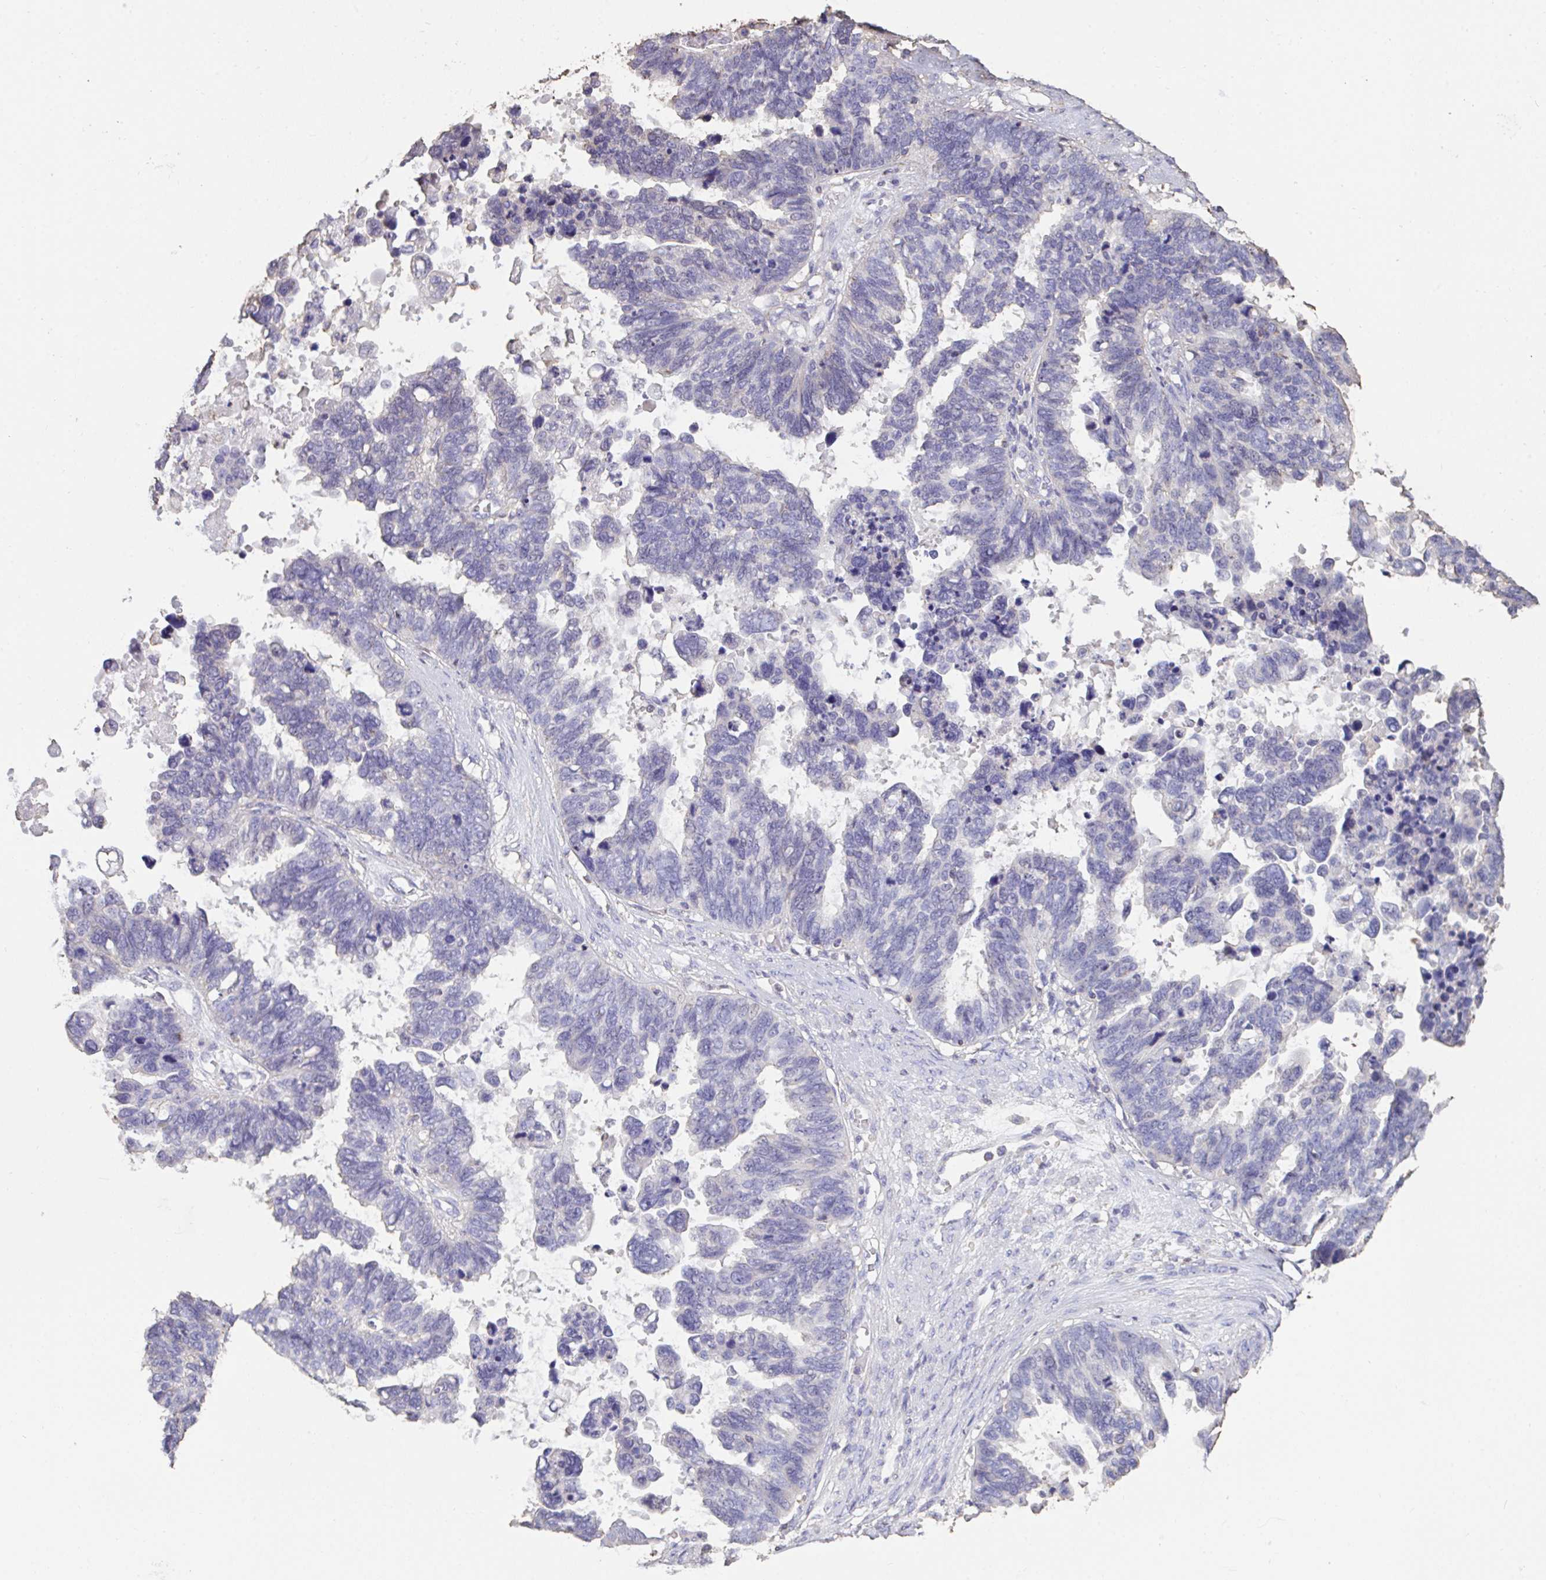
{"staining": {"intensity": "negative", "quantity": "none", "location": "none"}, "tissue": "ovarian cancer", "cell_type": "Tumor cells", "image_type": "cancer", "snomed": [{"axis": "morphology", "description": "Cystadenocarcinoma, serous, NOS"}, {"axis": "topography", "description": "Ovary"}], "caption": "A micrograph of ovarian serous cystadenocarcinoma stained for a protein demonstrates no brown staining in tumor cells.", "gene": "IL23R", "patient": {"sex": "female", "age": 60}}